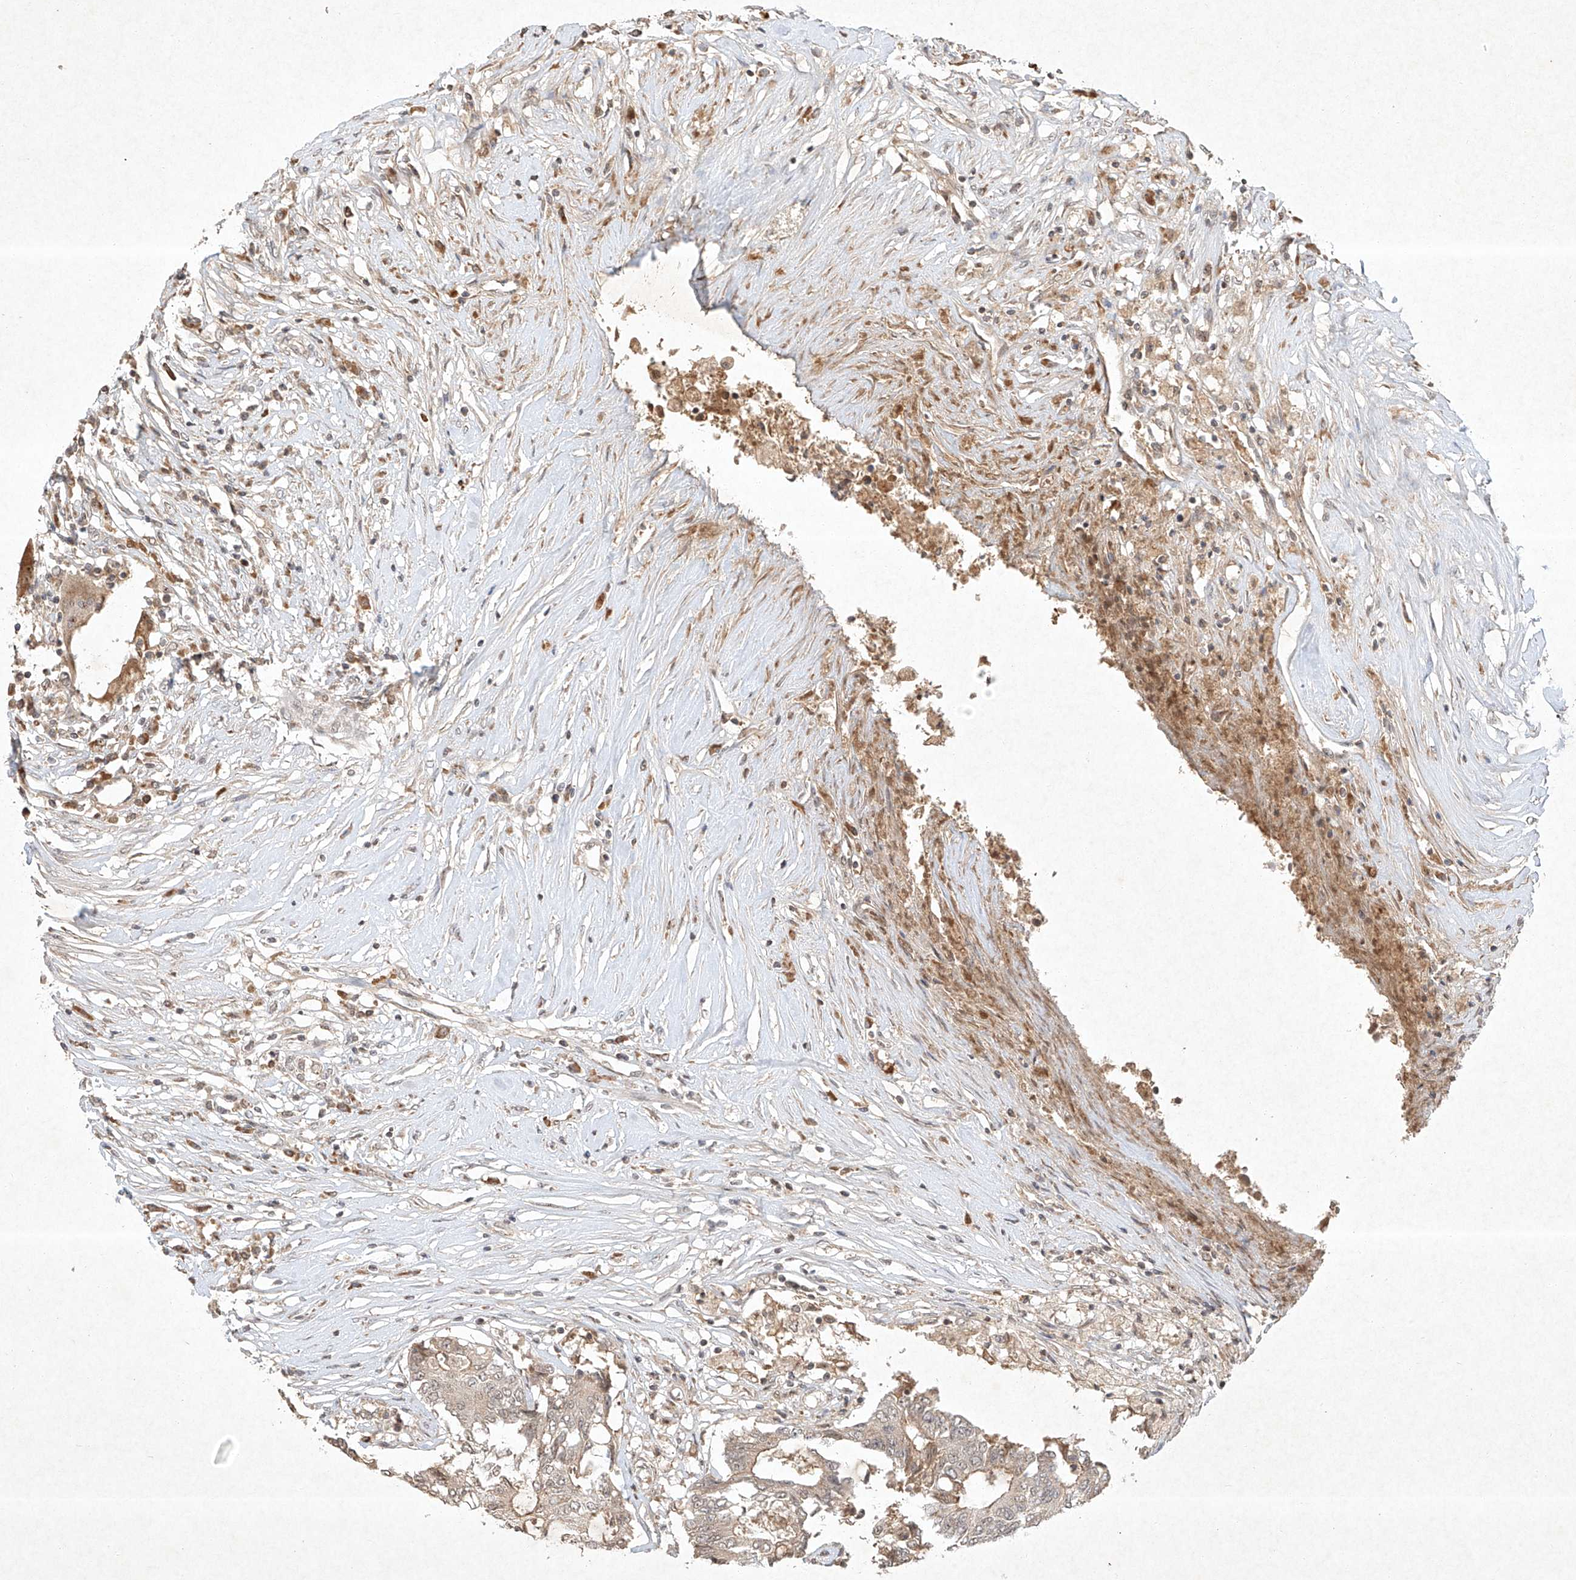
{"staining": {"intensity": "weak", "quantity": "25%-75%", "location": "cytoplasmic/membranous"}, "tissue": "colorectal cancer", "cell_type": "Tumor cells", "image_type": "cancer", "snomed": [{"axis": "morphology", "description": "Adenocarcinoma, NOS"}, {"axis": "topography", "description": "Rectum"}], "caption": "Adenocarcinoma (colorectal) stained for a protein displays weak cytoplasmic/membranous positivity in tumor cells. (DAB IHC with brightfield microscopy, high magnification).", "gene": "BTRC", "patient": {"sex": "male", "age": 63}}